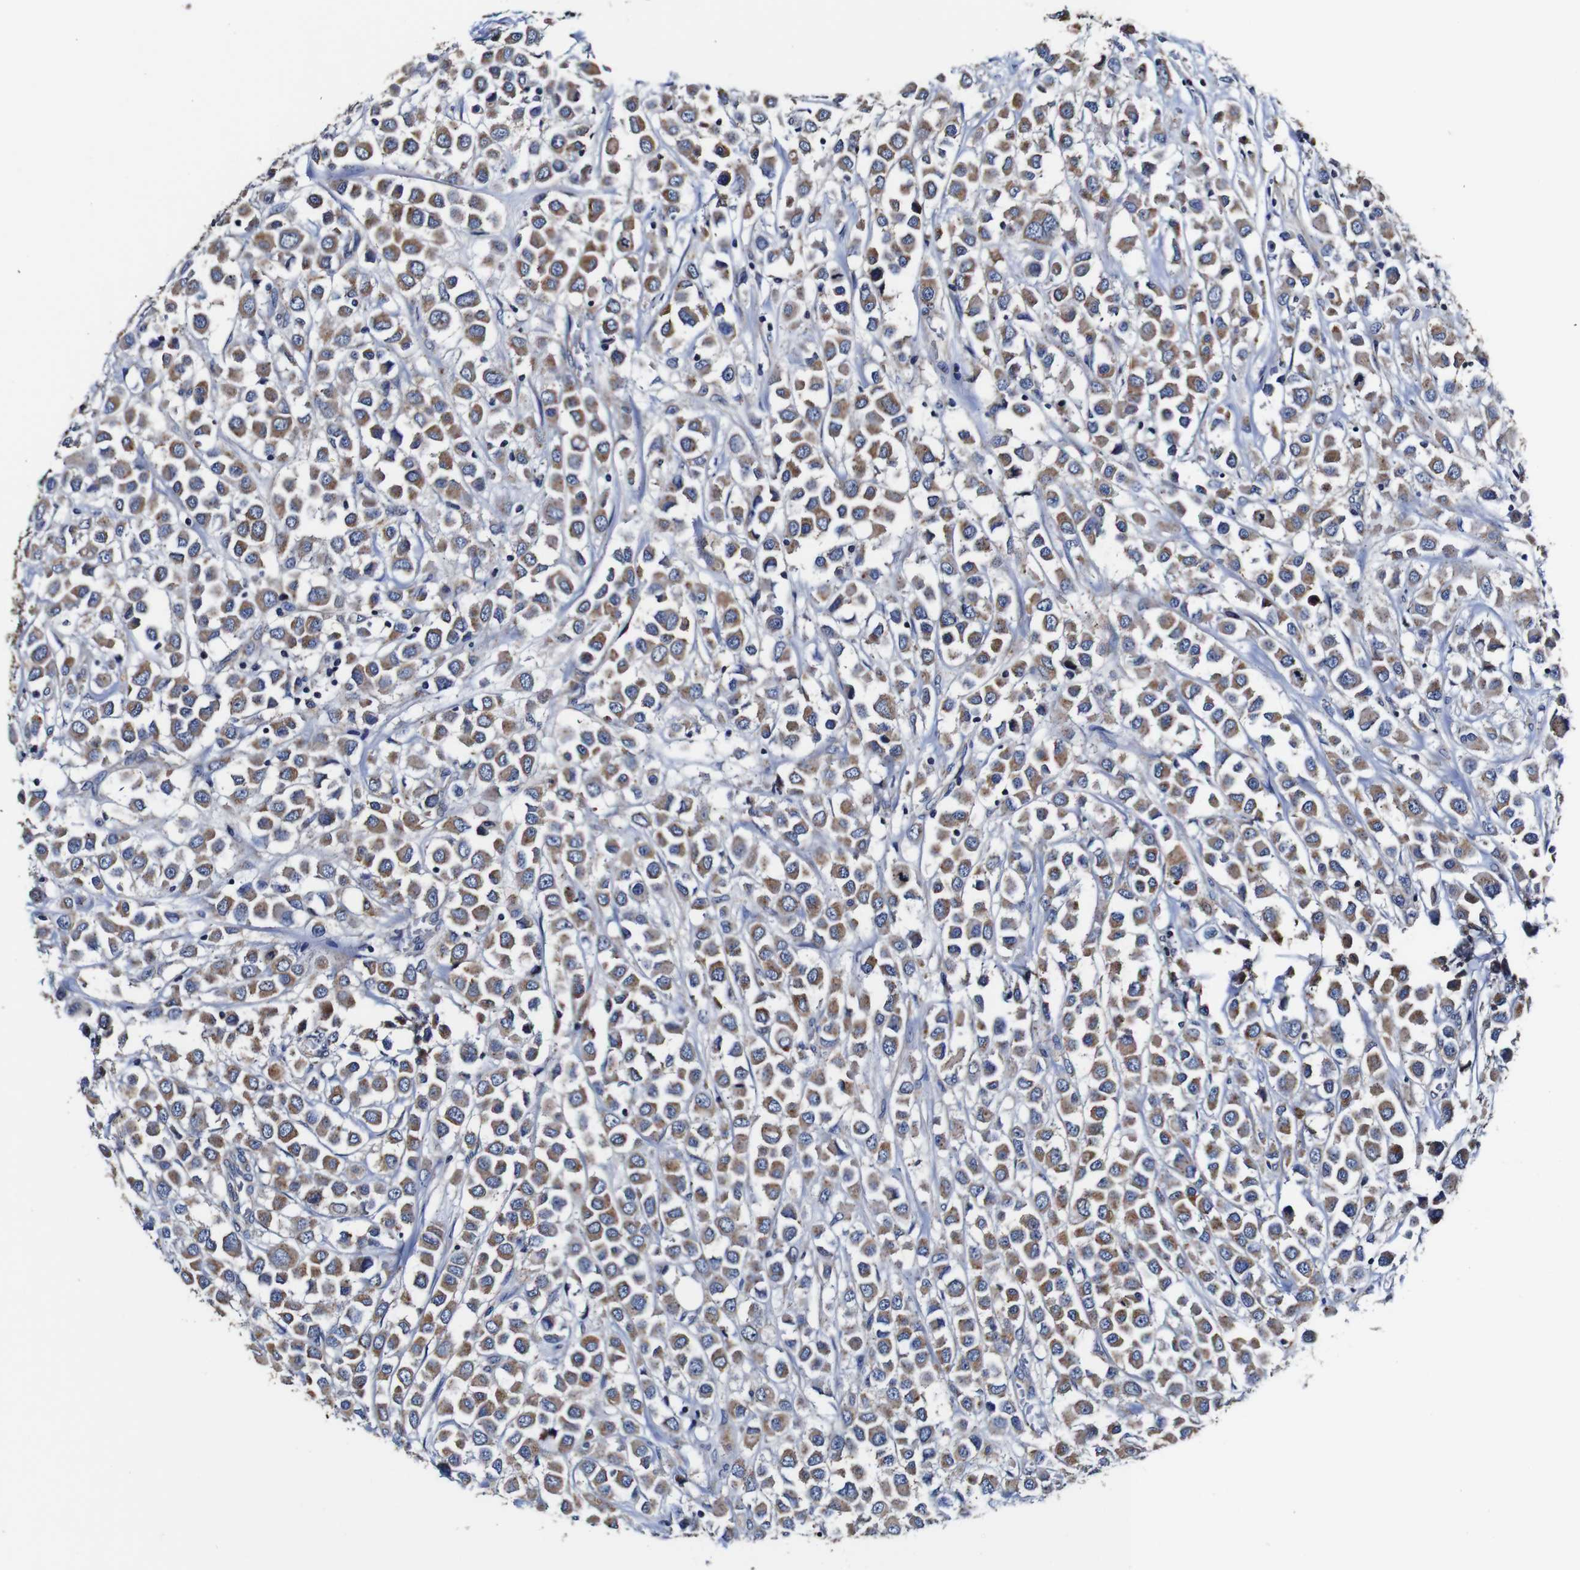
{"staining": {"intensity": "moderate", "quantity": ">75%", "location": "cytoplasmic/membranous"}, "tissue": "breast cancer", "cell_type": "Tumor cells", "image_type": "cancer", "snomed": [{"axis": "morphology", "description": "Duct carcinoma"}, {"axis": "topography", "description": "Breast"}], "caption": "Protein expression analysis of infiltrating ductal carcinoma (breast) reveals moderate cytoplasmic/membranous positivity in about >75% of tumor cells.", "gene": "PDCD6IP", "patient": {"sex": "female", "age": 61}}